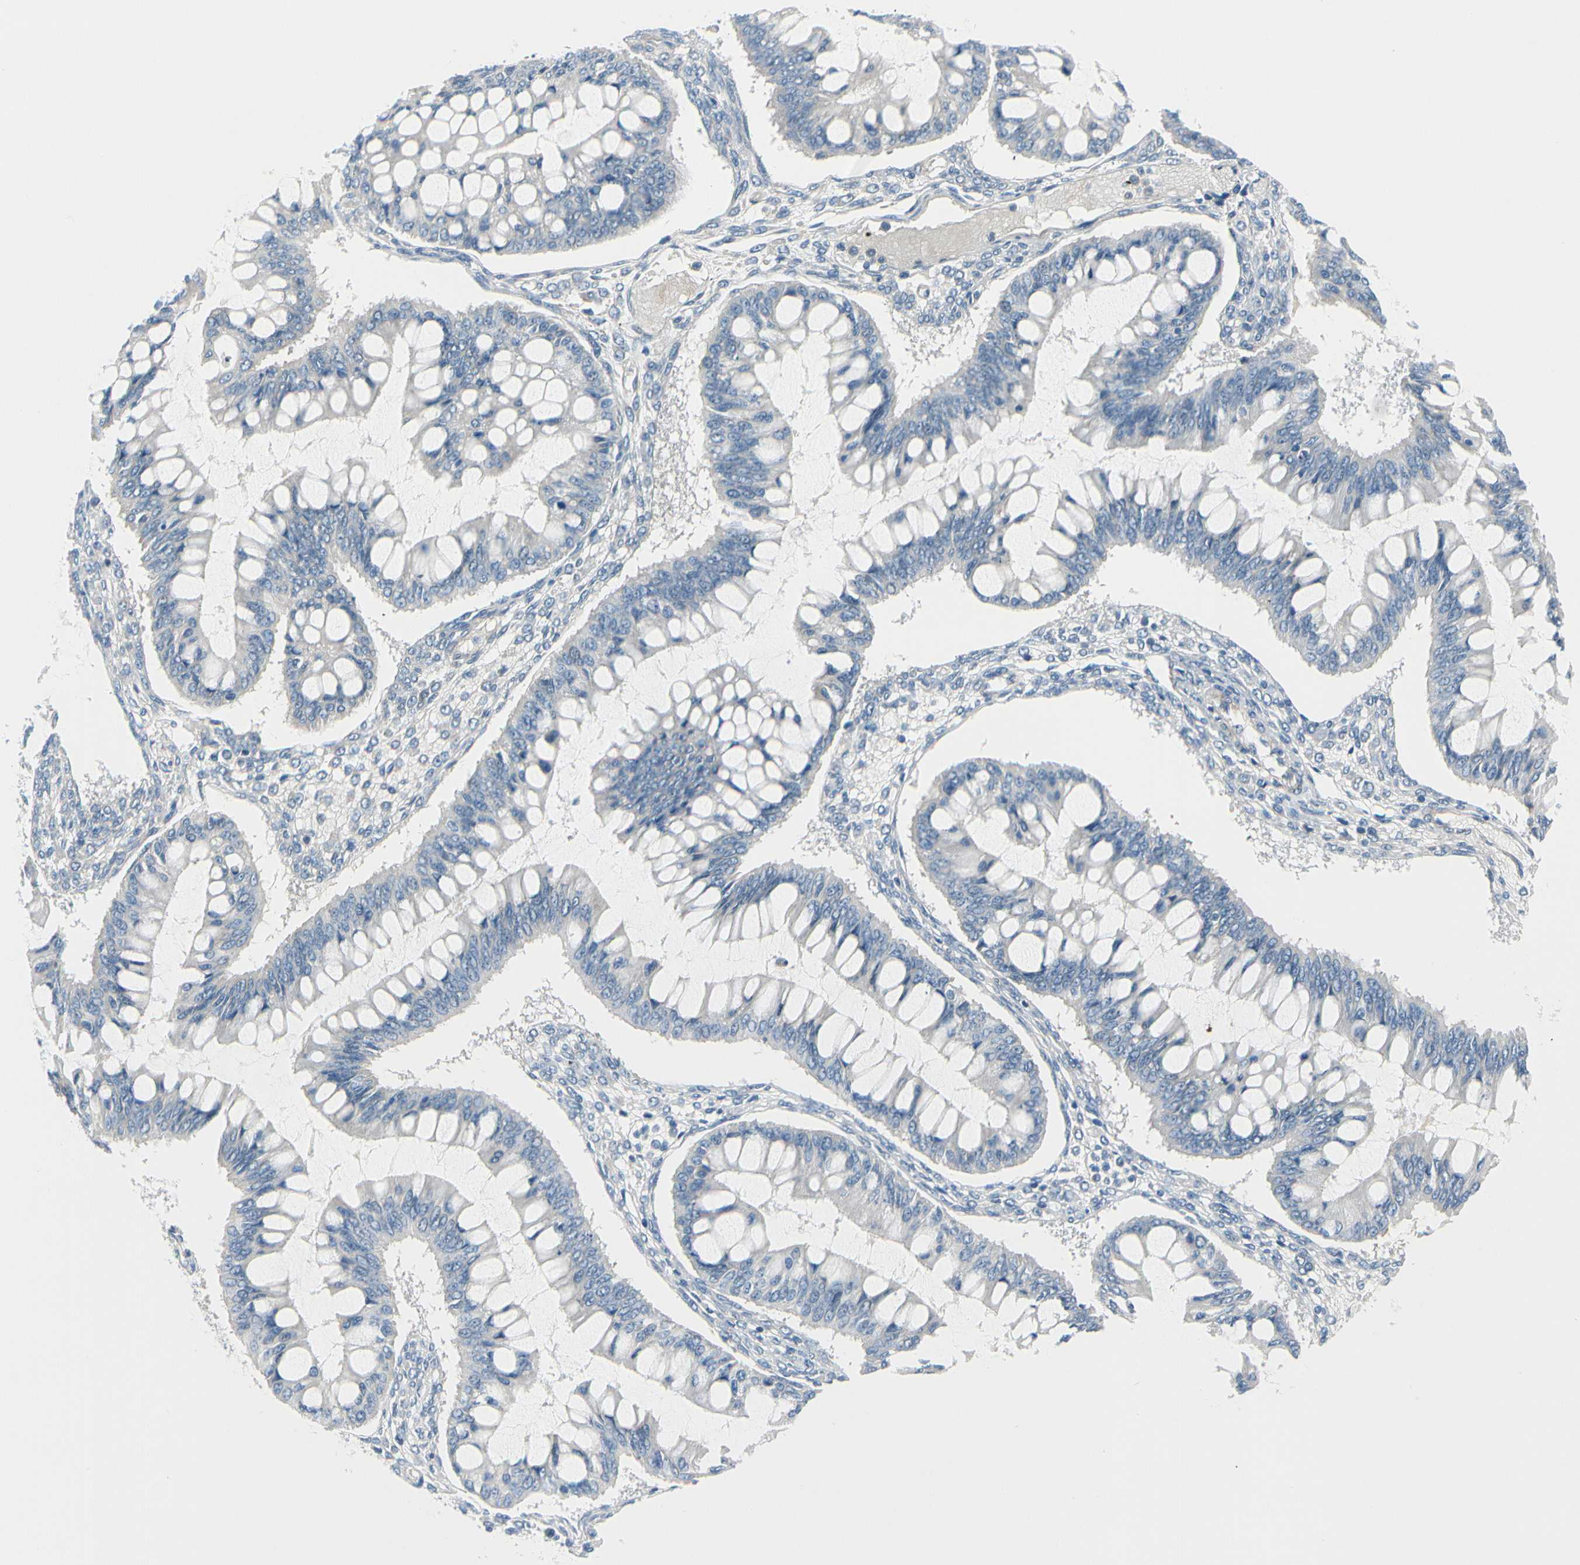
{"staining": {"intensity": "negative", "quantity": "none", "location": "none"}, "tissue": "ovarian cancer", "cell_type": "Tumor cells", "image_type": "cancer", "snomed": [{"axis": "morphology", "description": "Cystadenocarcinoma, mucinous, NOS"}, {"axis": "topography", "description": "Ovary"}], "caption": "Immunohistochemistry (IHC) micrograph of mucinous cystadenocarcinoma (ovarian) stained for a protein (brown), which reveals no positivity in tumor cells.", "gene": "FCER2", "patient": {"sex": "female", "age": 73}}